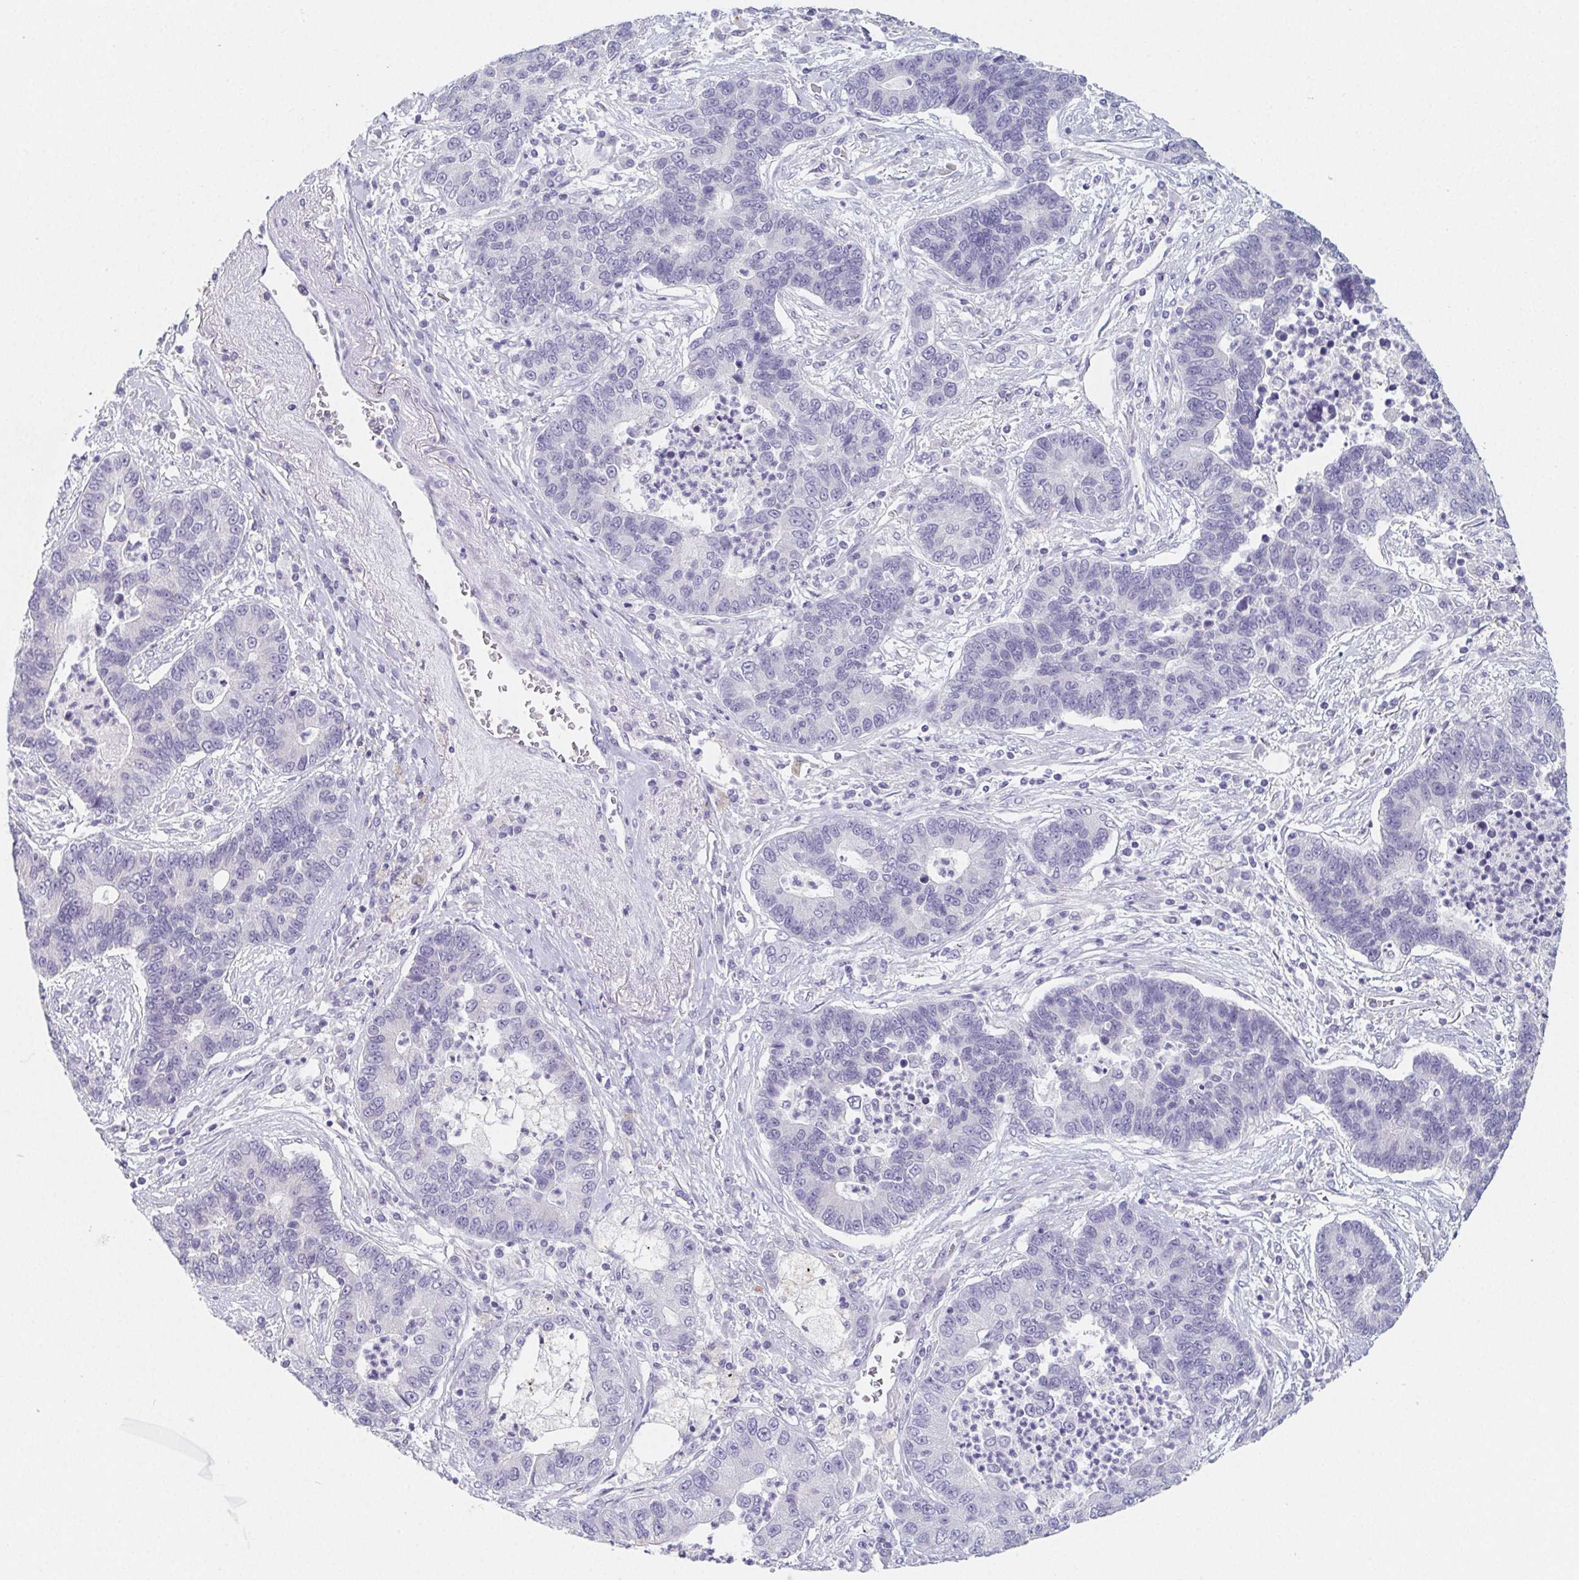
{"staining": {"intensity": "negative", "quantity": "none", "location": "none"}, "tissue": "lung cancer", "cell_type": "Tumor cells", "image_type": "cancer", "snomed": [{"axis": "morphology", "description": "Adenocarcinoma, NOS"}, {"axis": "topography", "description": "Lung"}], "caption": "This is an immunohistochemistry (IHC) photomicrograph of human lung cancer (adenocarcinoma). There is no positivity in tumor cells.", "gene": "GLIPR1L1", "patient": {"sex": "female", "age": 57}}